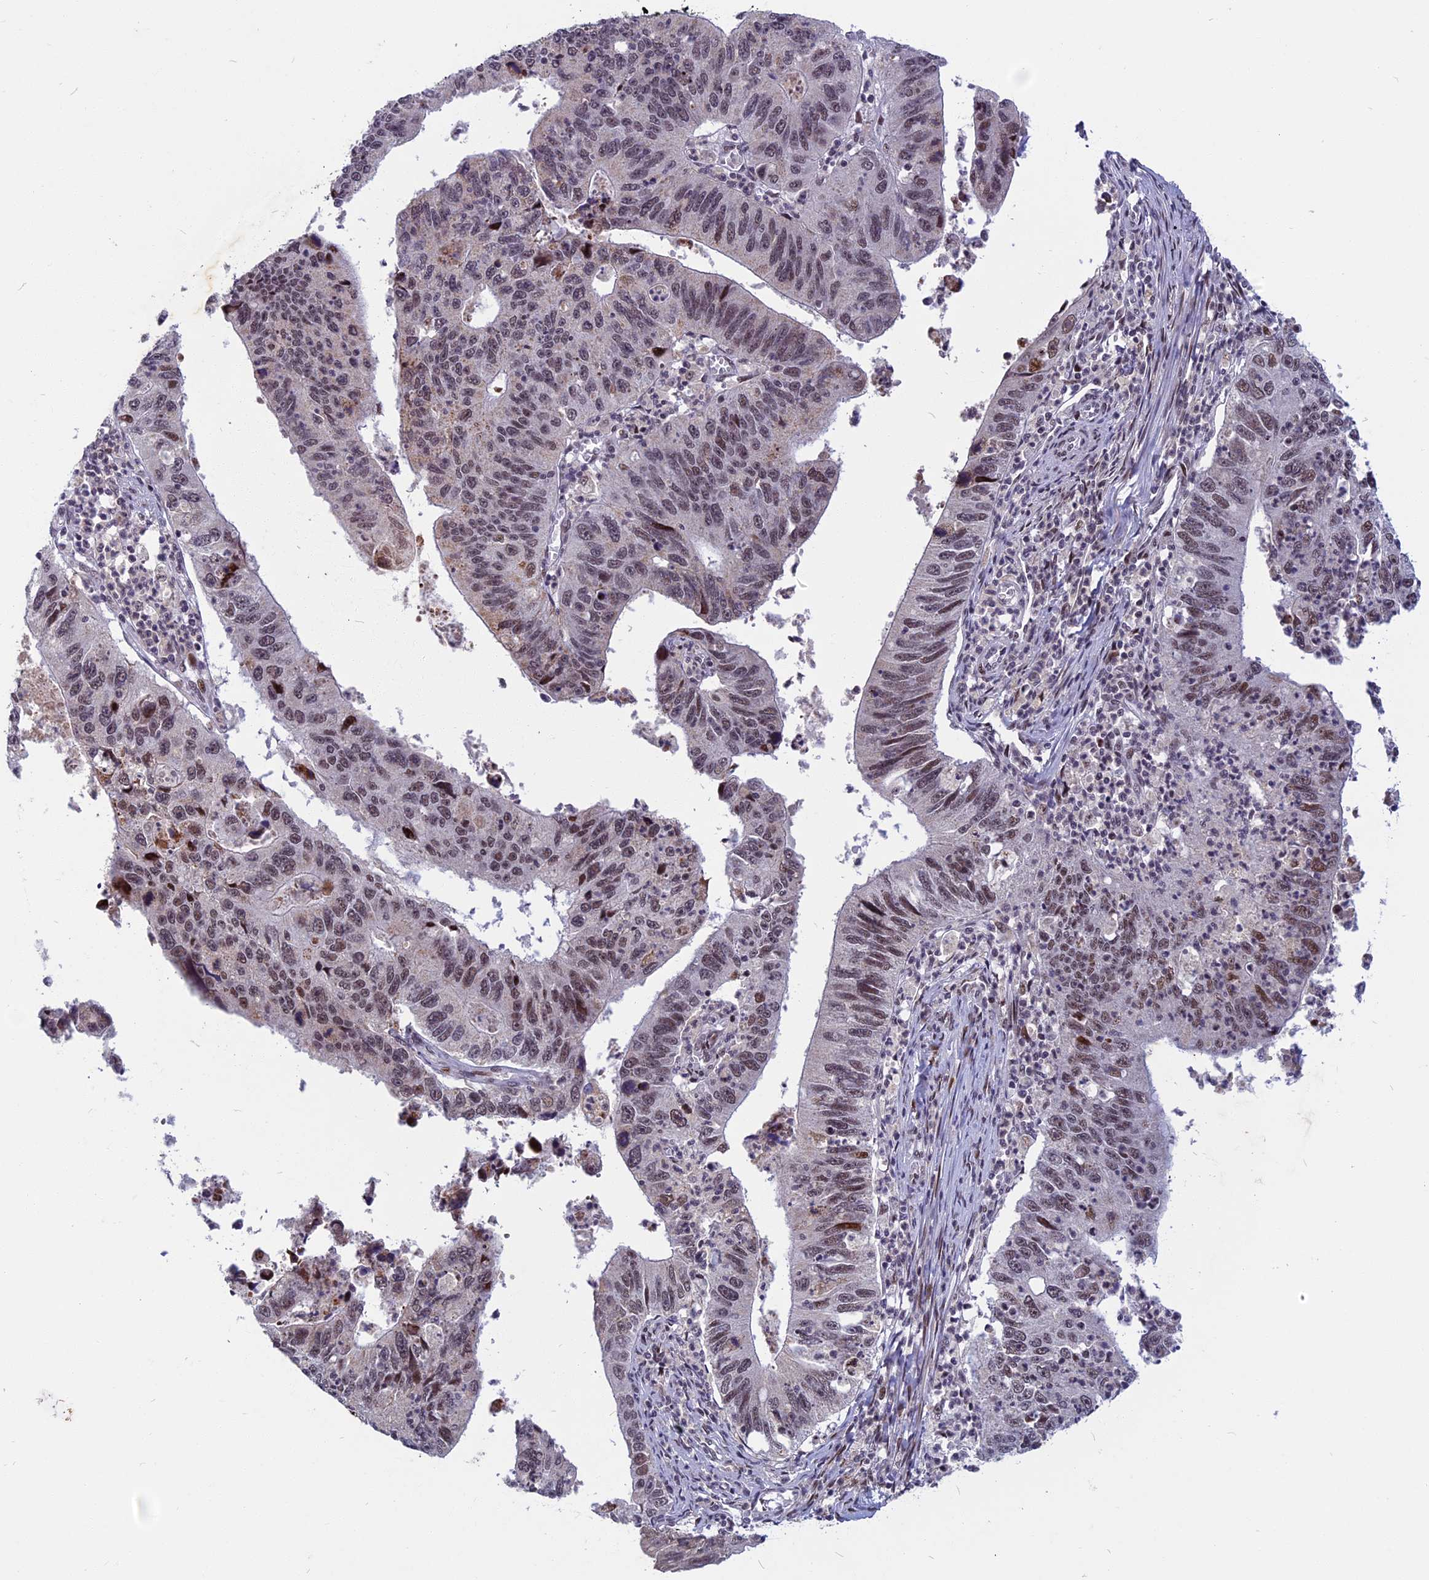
{"staining": {"intensity": "weak", "quantity": "25%-75%", "location": "nuclear"}, "tissue": "stomach cancer", "cell_type": "Tumor cells", "image_type": "cancer", "snomed": [{"axis": "morphology", "description": "Adenocarcinoma, NOS"}, {"axis": "topography", "description": "Stomach"}], "caption": "Approximately 25%-75% of tumor cells in human stomach adenocarcinoma show weak nuclear protein staining as visualized by brown immunohistochemical staining.", "gene": "CDC7", "patient": {"sex": "male", "age": 59}}